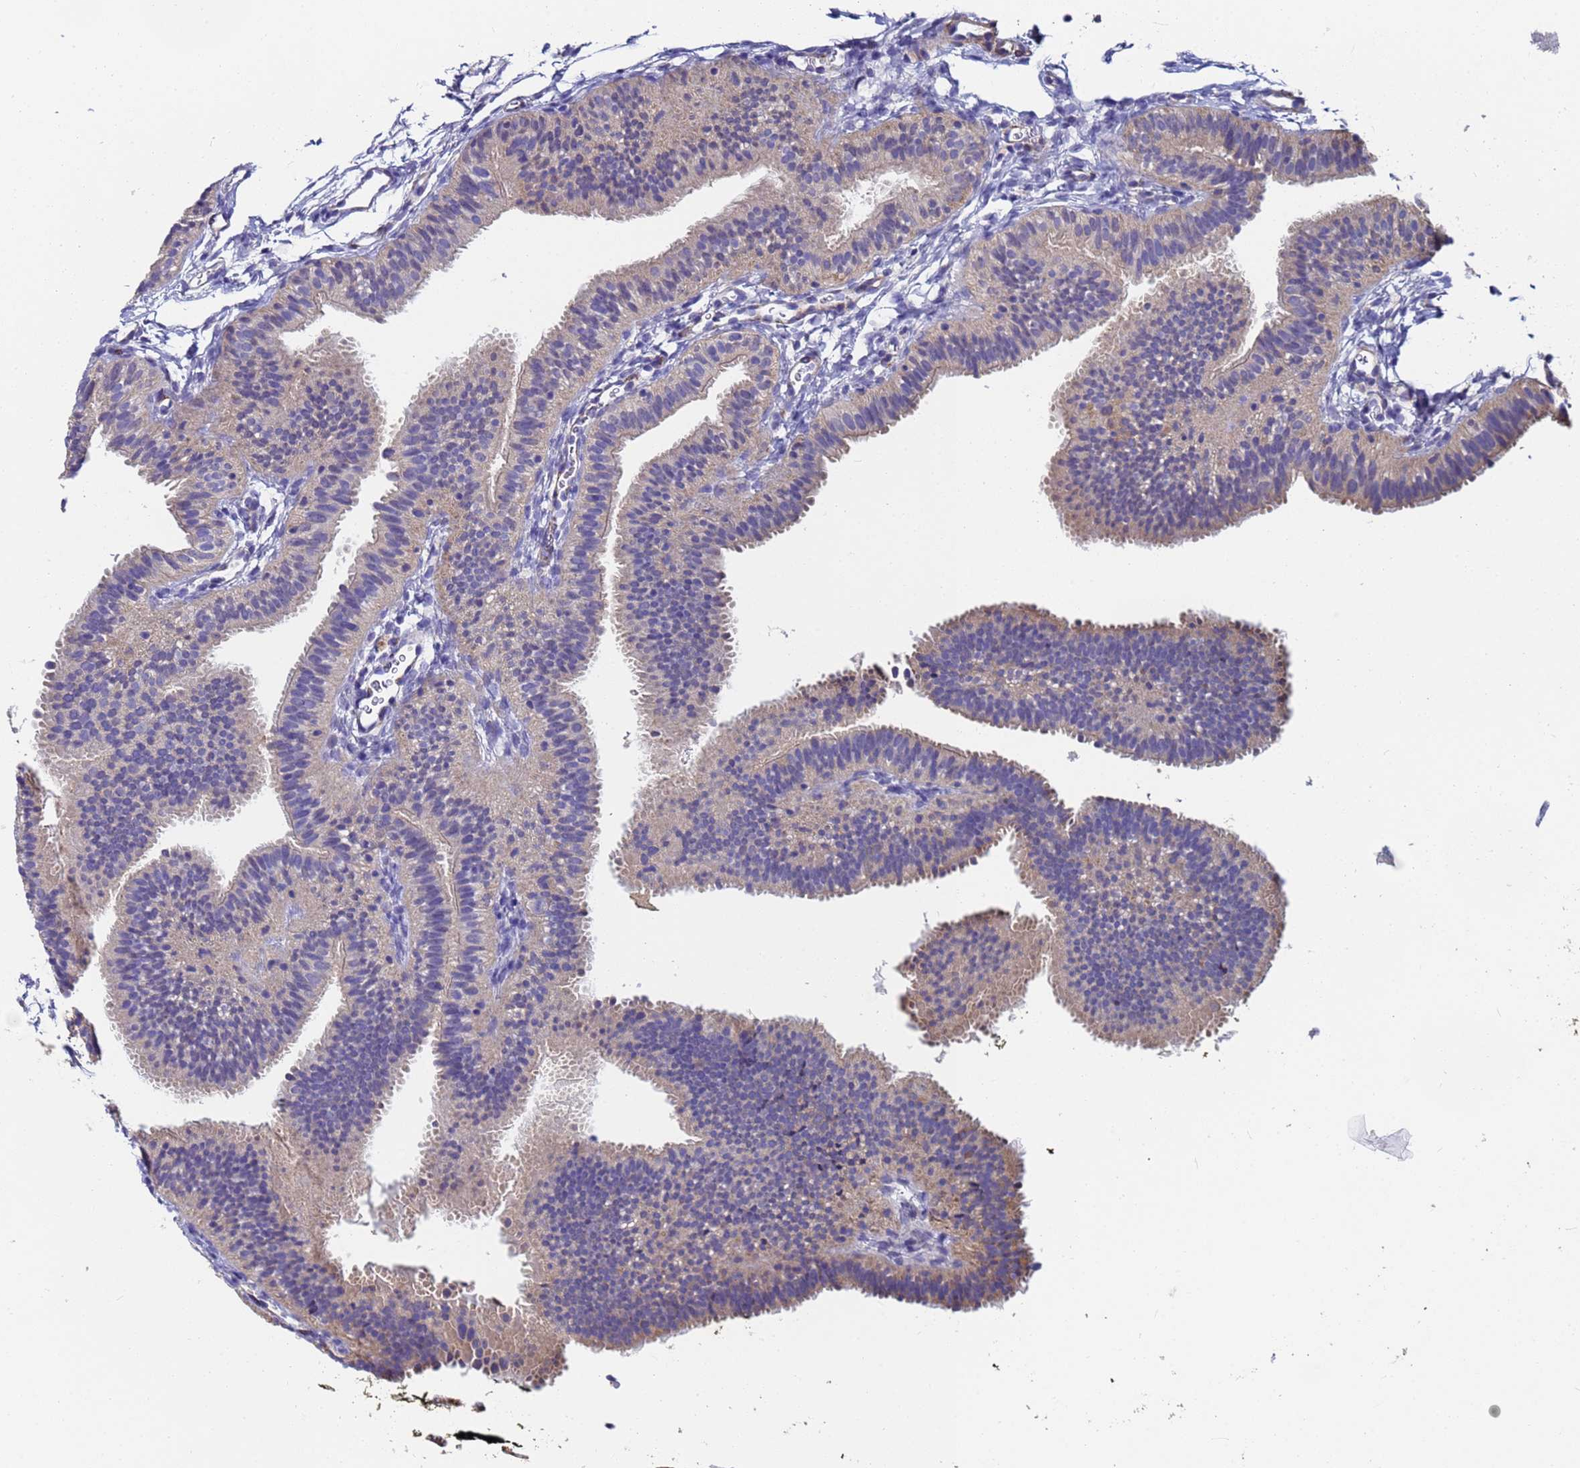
{"staining": {"intensity": "weak", "quantity": "25%-75%", "location": "cytoplasmic/membranous"}, "tissue": "fallopian tube", "cell_type": "Glandular cells", "image_type": "normal", "snomed": [{"axis": "morphology", "description": "Normal tissue, NOS"}, {"axis": "topography", "description": "Fallopian tube"}], "caption": "This is a micrograph of immunohistochemistry staining of normal fallopian tube, which shows weak staining in the cytoplasmic/membranous of glandular cells.", "gene": "C5orf34", "patient": {"sex": "female", "age": 35}}